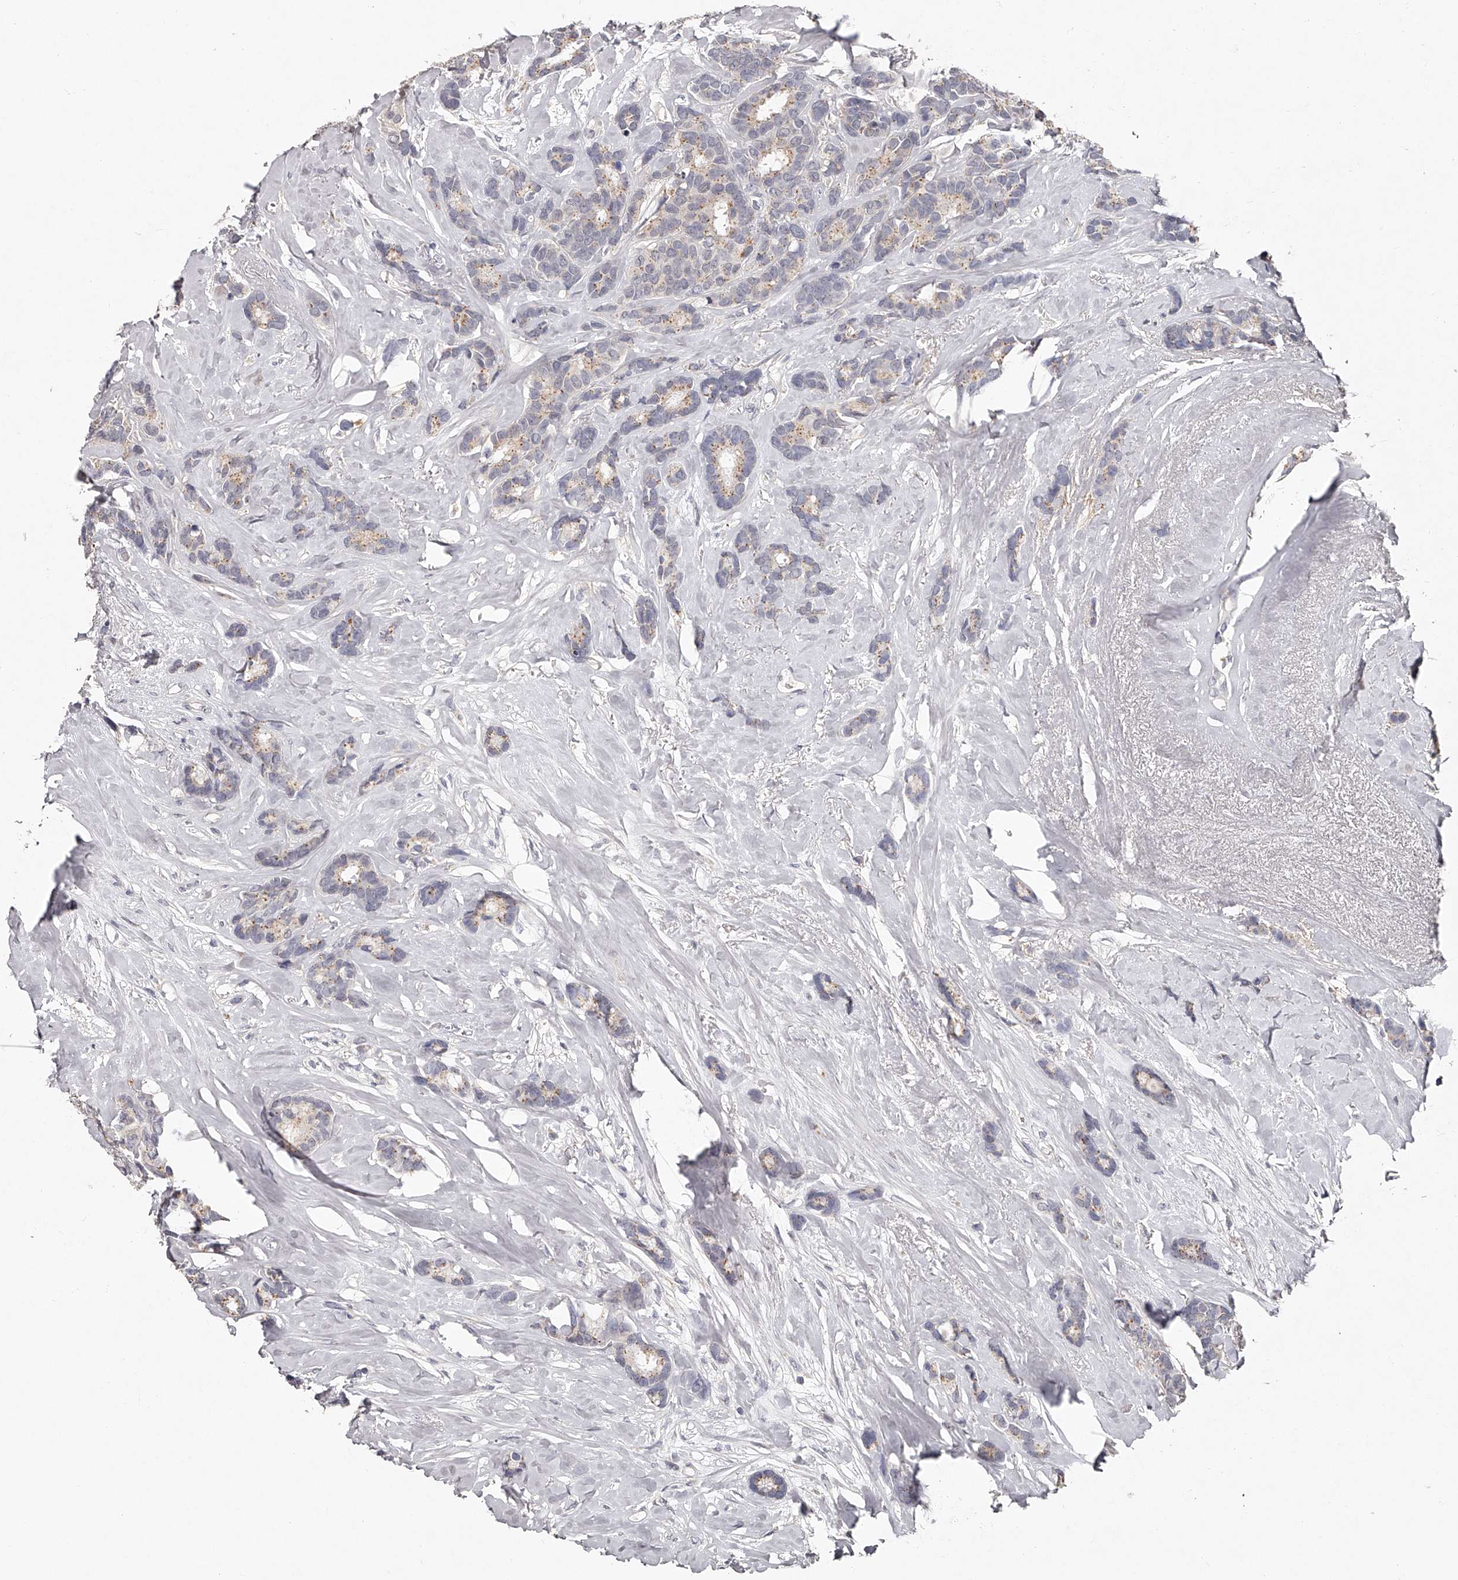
{"staining": {"intensity": "weak", "quantity": "<25%", "location": "cytoplasmic/membranous"}, "tissue": "breast cancer", "cell_type": "Tumor cells", "image_type": "cancer", "snomed": [{"axis": "morphology", "description": "Duct carcinoma"}, {"axis": "topography", "description": "Breast"}], "caption": "IHC of breast cancer shows no expression in tumor cells. (DAB (3,3'-diaminobenzidine) IHC, high magnification).", "gene": "NT5DC1", "patient": {"sex": "female", "age": 87}}